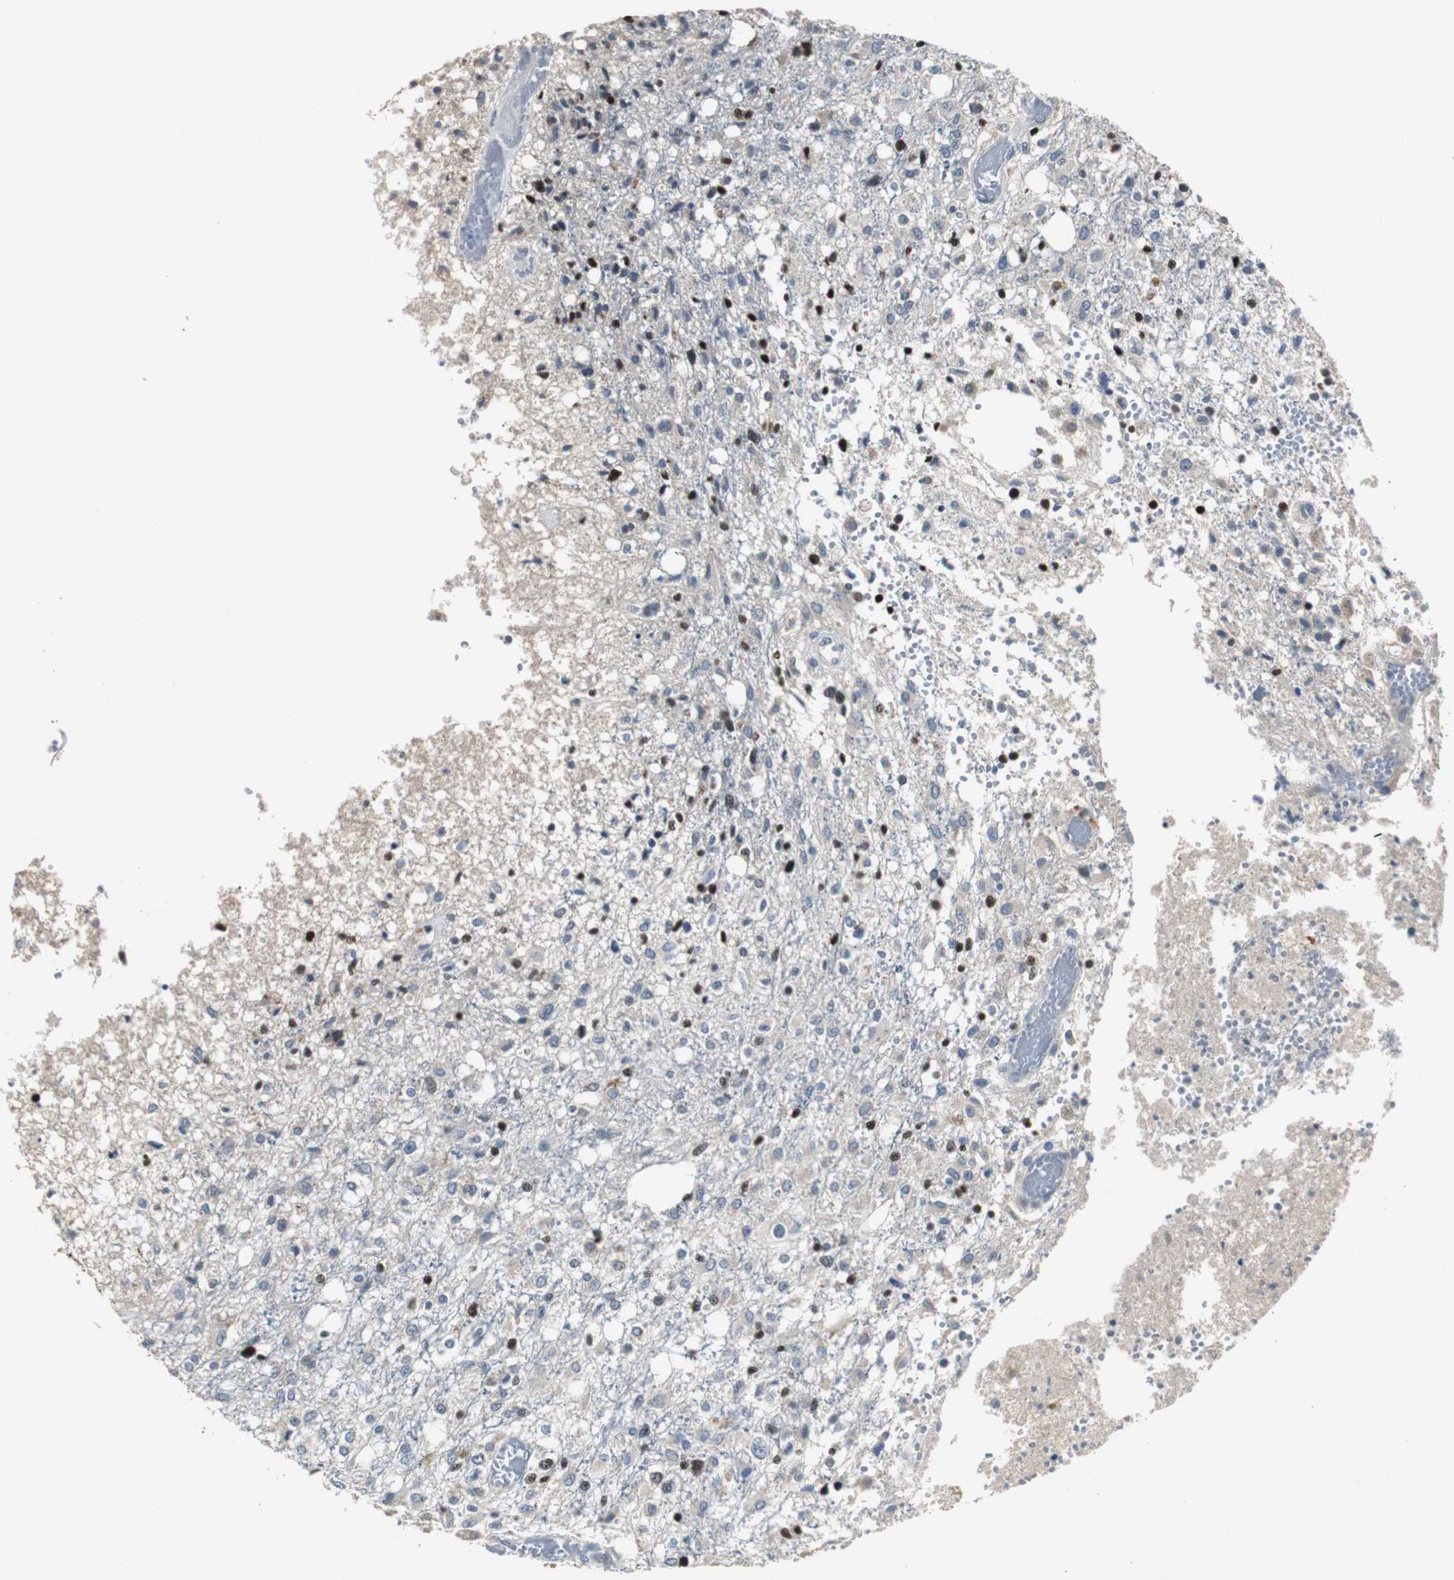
{"staining": {"intensity": "moderate", "quantity": "25%-75%", "location": "nuclear"}, "tissue": "glioma", "cell_type": "Tumor cells", "image_type": "cancer", "snomed": [{"axis": "morphology", "description": "Glioma, malignant, High grade"}, {"axis": "topography", "description": "Cerebral cortex"}], "caption": "Glioma stained with immunohistochemistry demonstrates moderate nuclear positivity in about 25%-75% of tumor cells.", "gene": "MYT1", "patient": {"sex": "male", "age": 76}}